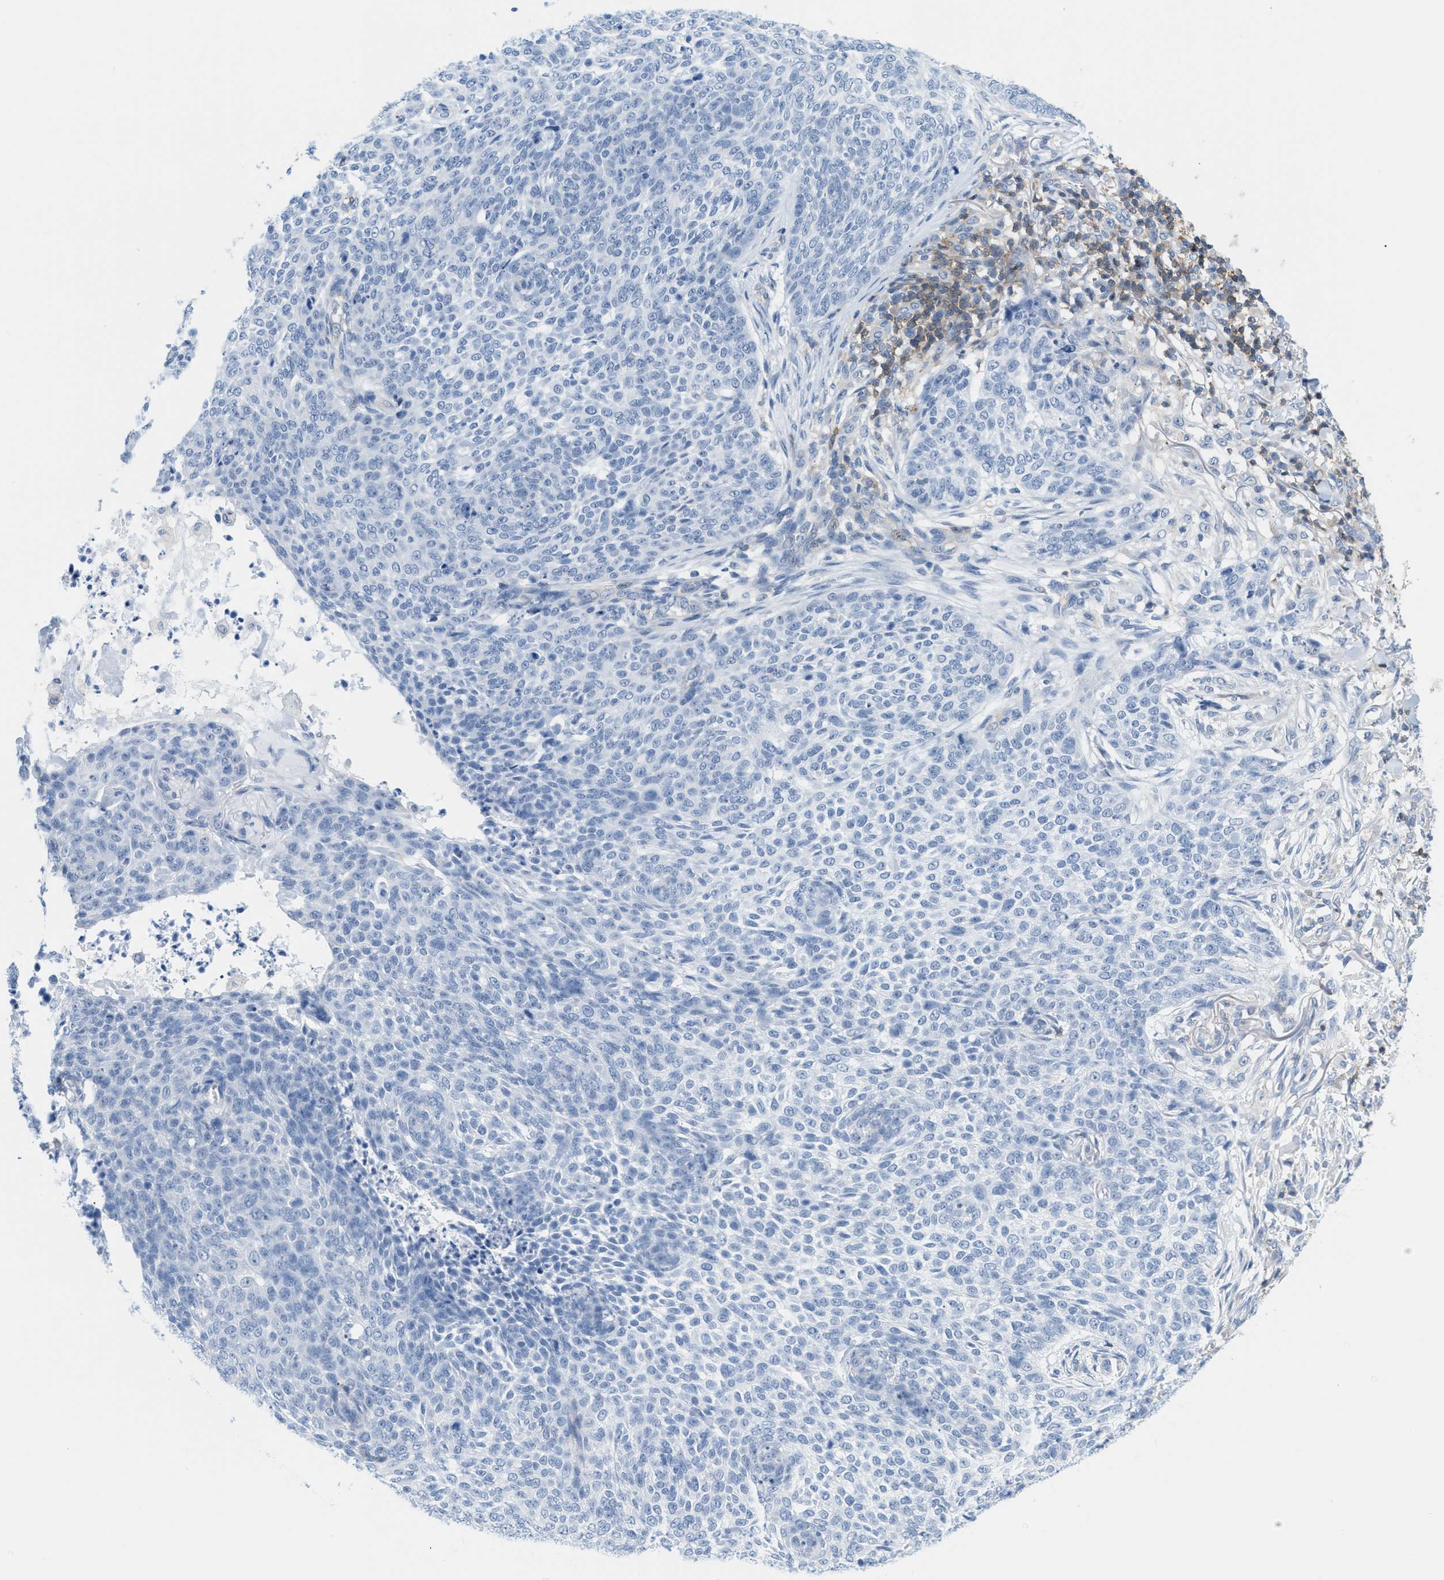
{"staining": {"intensity": "negative", "quantity": "none", "location": "none"}, "tissue": "skin cancer", "cell_type": "Tumor cells", "image_type": "cancer", "snomed": [{"axis": "morphology", "description": "Basal cell carcinoma"}, {"axis": "topography", "description": "Skin"}], "caption": "Skin basal cell carcinoma was stained to show a protein in brown. There is no significant staining in tumor cells.", "gene": "IL16", "patient": {"sex": "female", "age": 64}}